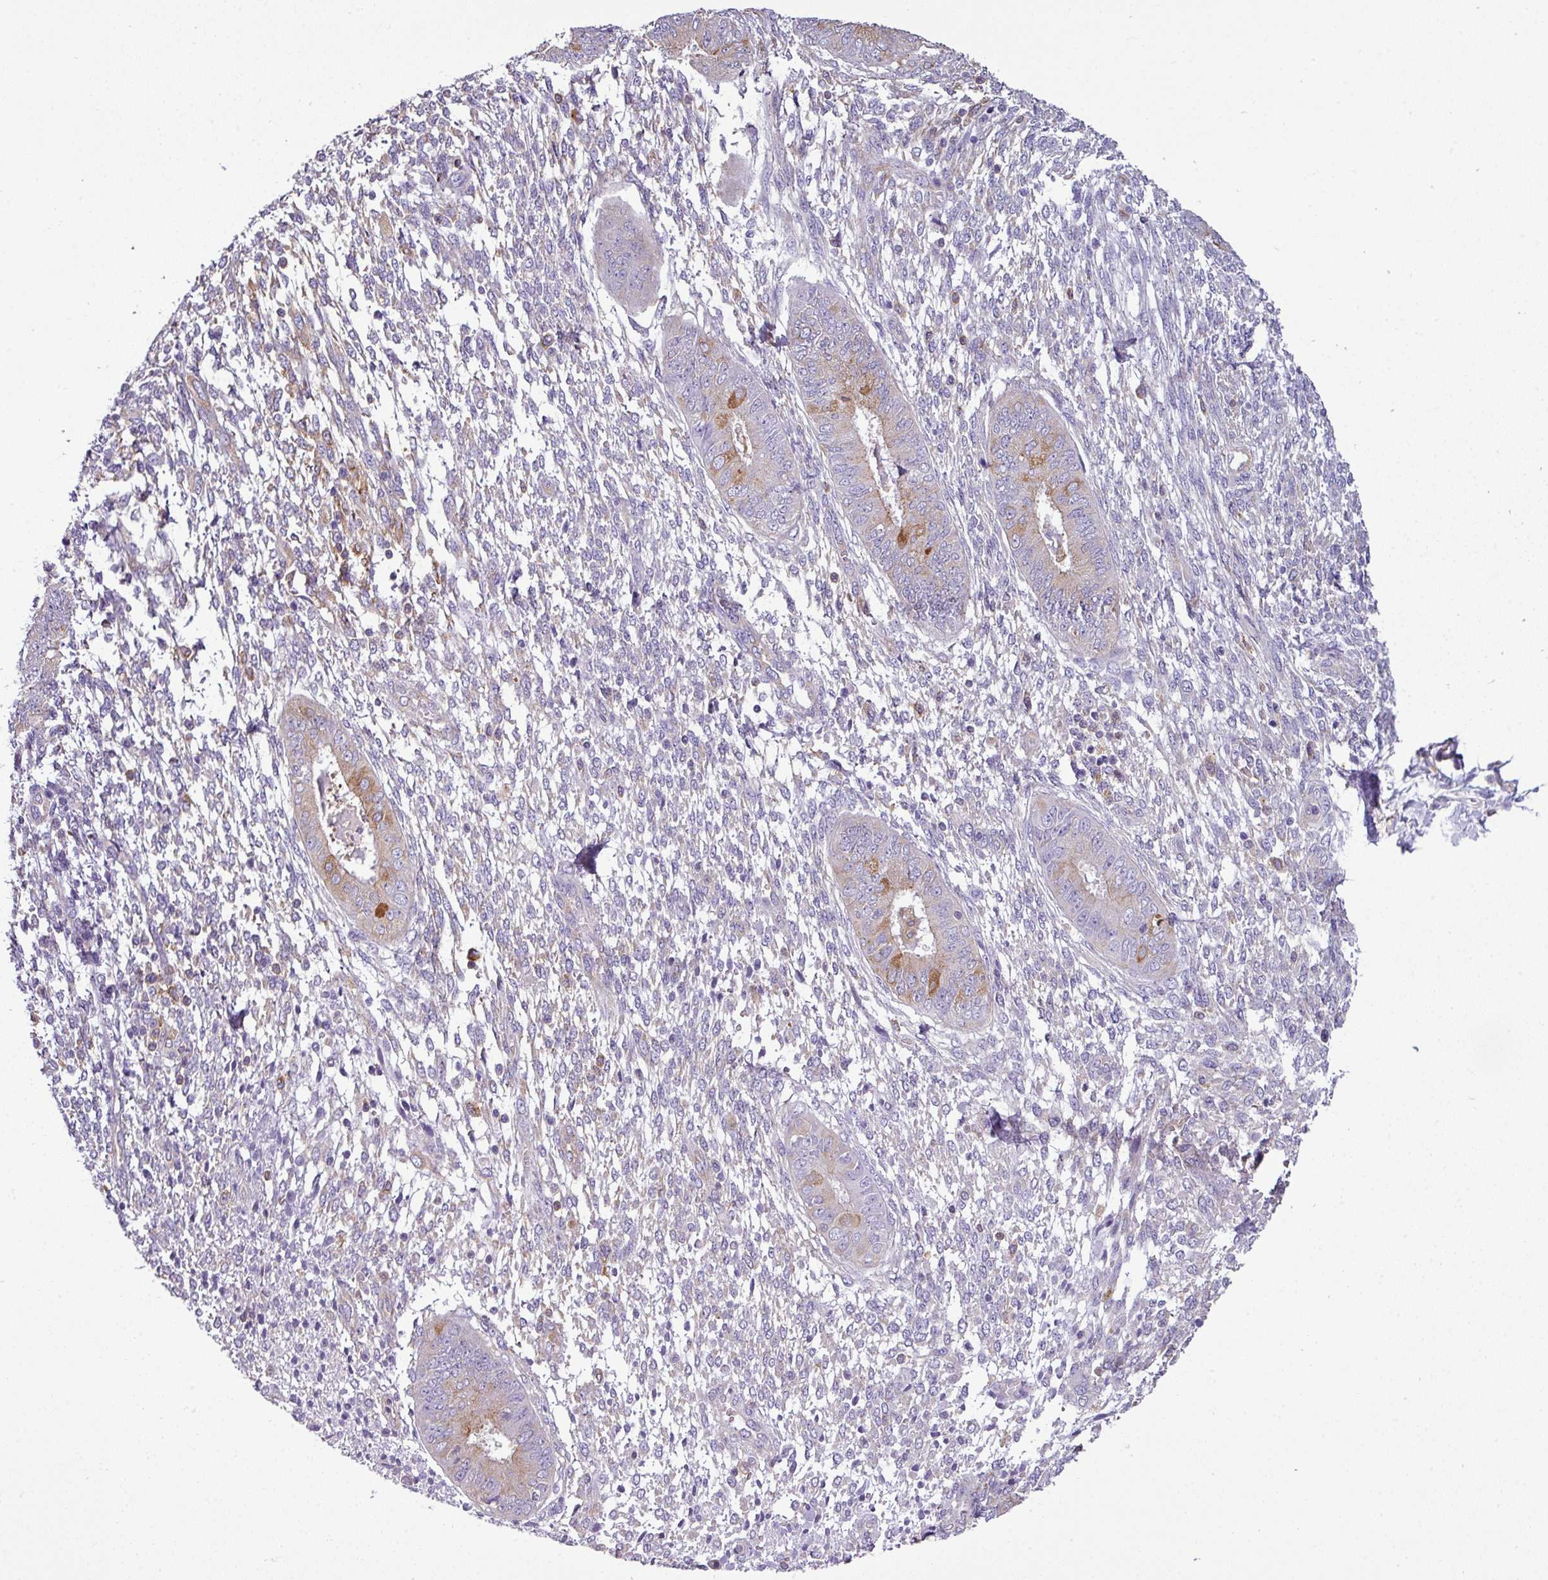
{"staining": {"intensity": "weak", "quantity": "25%-75%", "location": "cytoplasmic/membranous"}, "tissue": "endometrium", "cell_type": "Cells in endometrial stroma", "image_type": "normal", "snomed": [{"axis": "morphology", "description": "Normal tissue, NOS"}, {"axis": "topography", "description": "Endometrium"}], "caption": "Immunohistochemistry of unremarkable human endometrium reveals low levels of weak cytoplasmic/membranous staining in approximately 25%-75% of cells in endometrial stroma.", "gene": "XNDC1N", "patient": {"sex": "female", "age": 49}}